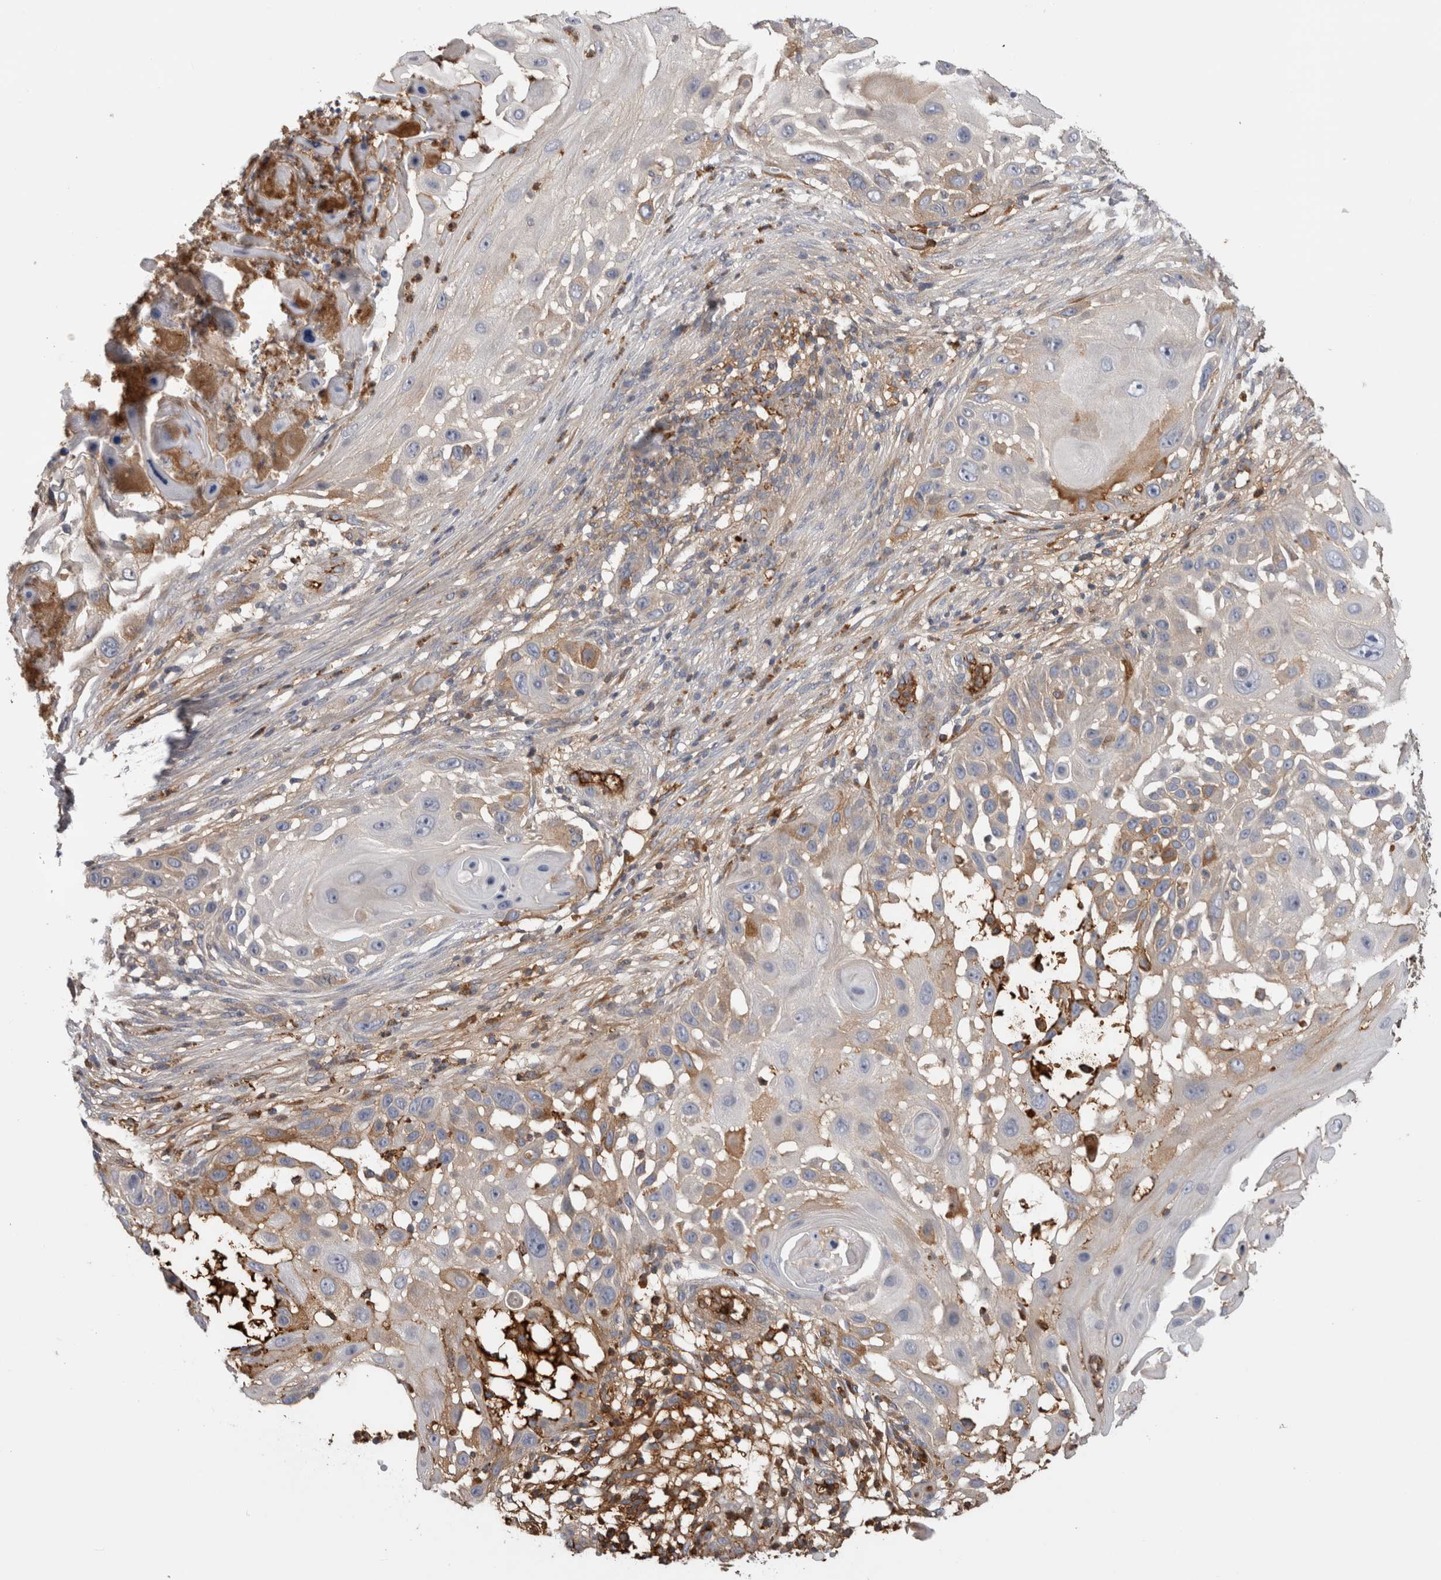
{"staining": {"intensity": "moderate", "quantity": "<25%", "location": "cytoplasmic/membranous"}, "tissue": "skin cancer", "cell_type": "Tumor cells", "image_type": "cancer", "snomed": [{"axis": "morphology", "description": "Squamous cell carcinoma, NOS"}, {"axis": "topography", "description": "Skin"}], "caption": "A histopathology image showing moderate cytoplasmic/membranous positivity in approximately <25% of tumor cells in skin cancer, as visualized by brown immunohistochemical staining.", "gene": "TBCE", "patient": {"sex": "female", "age": 44}}